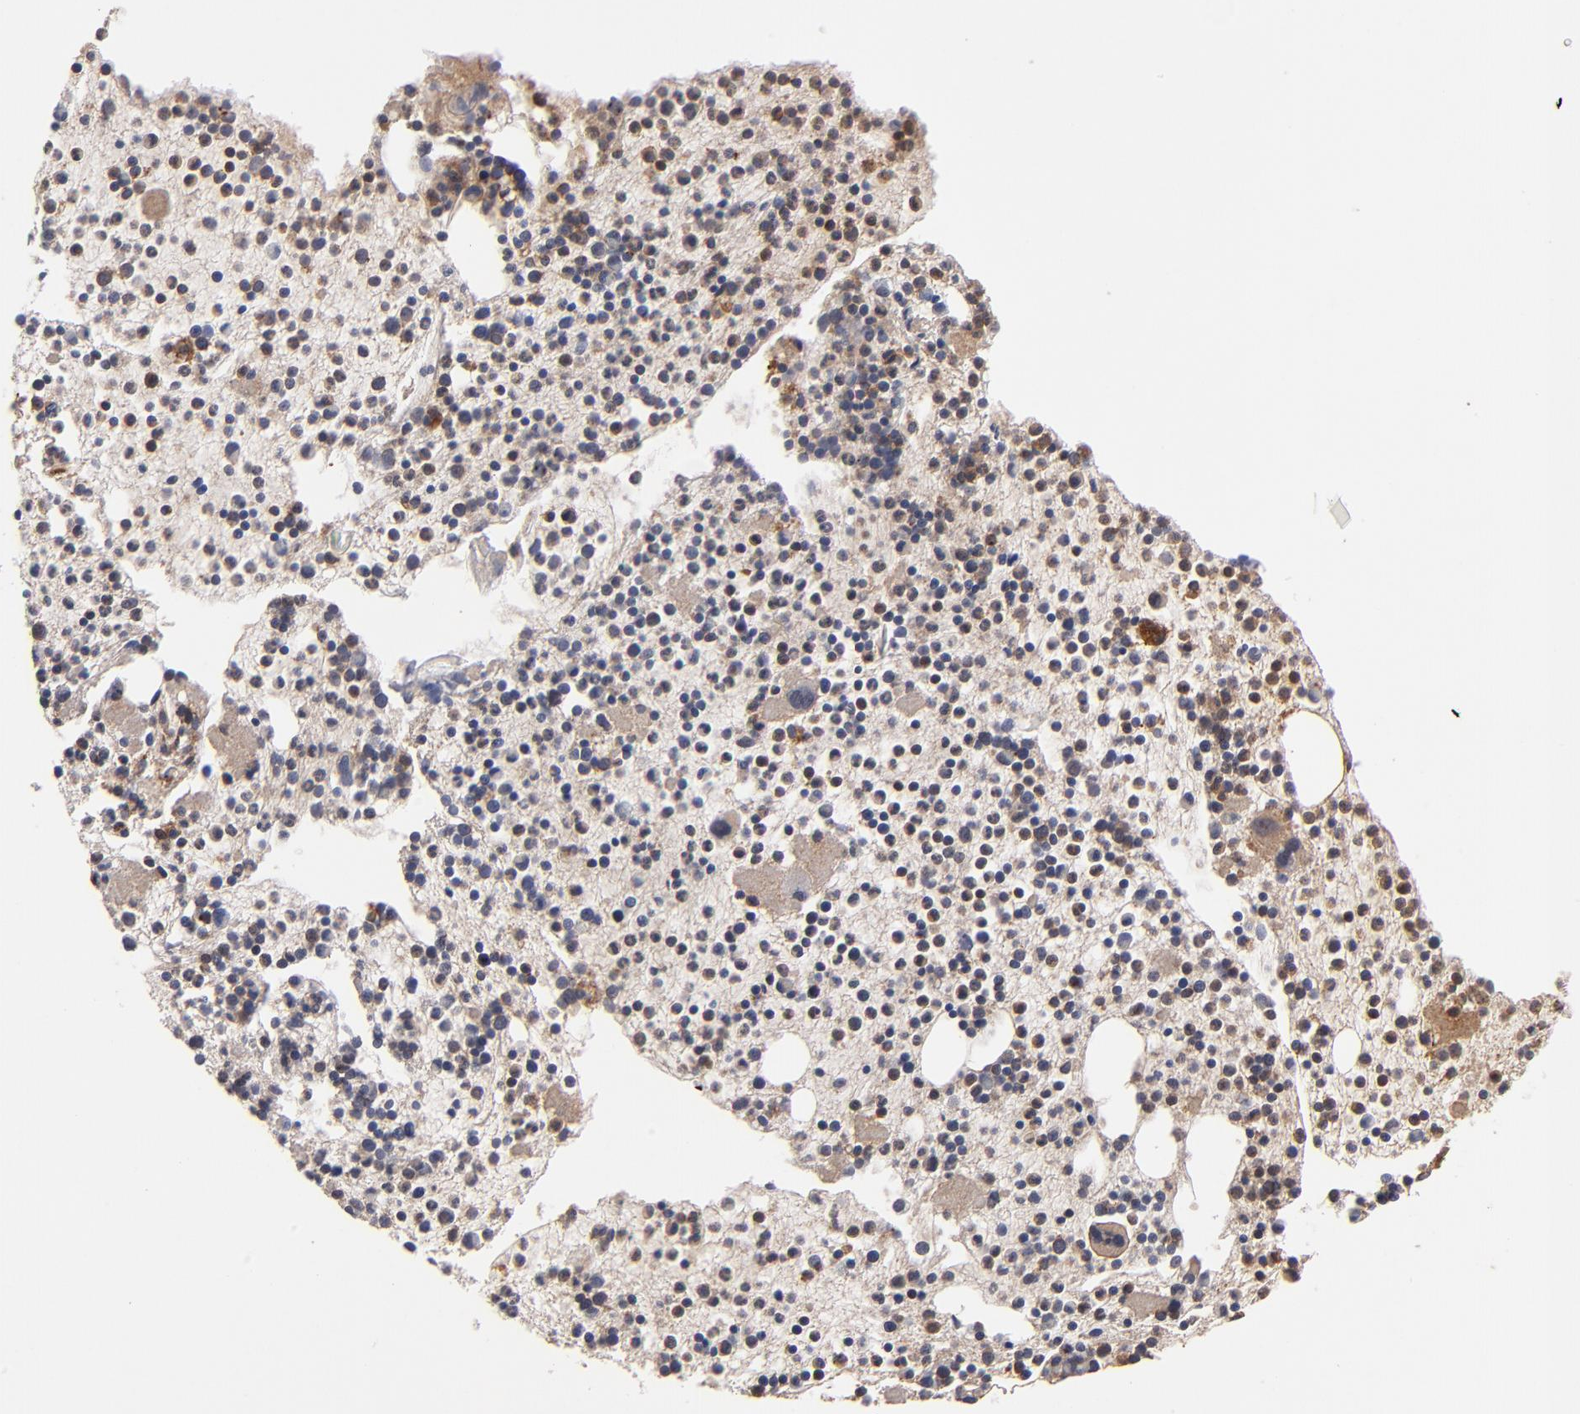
{"staining": {"intensity": "weak", "quantity": "<25%", "location": "cytoplasmic/membranous"}, "tissue": "bone marrow", "cell_type": "Hematopoietic cells", "image_type": "normal", "snomed": [{"axis": "morphology", "description": "Normal tissue, NOS"}, {"axis": "topography", "description": "Bone marrow"}], "caption": "Immunohistochemistry micrograph of unremarkable bone marrow: human bone marrow stained with DAB (3,3'-diaminobenzidine) reveals no significant protein expression in hematopoietic cells. (DAB IHC, high magnification).", "gene": "BDKRB1", "patient": {"sex": "male", "age": 15}}